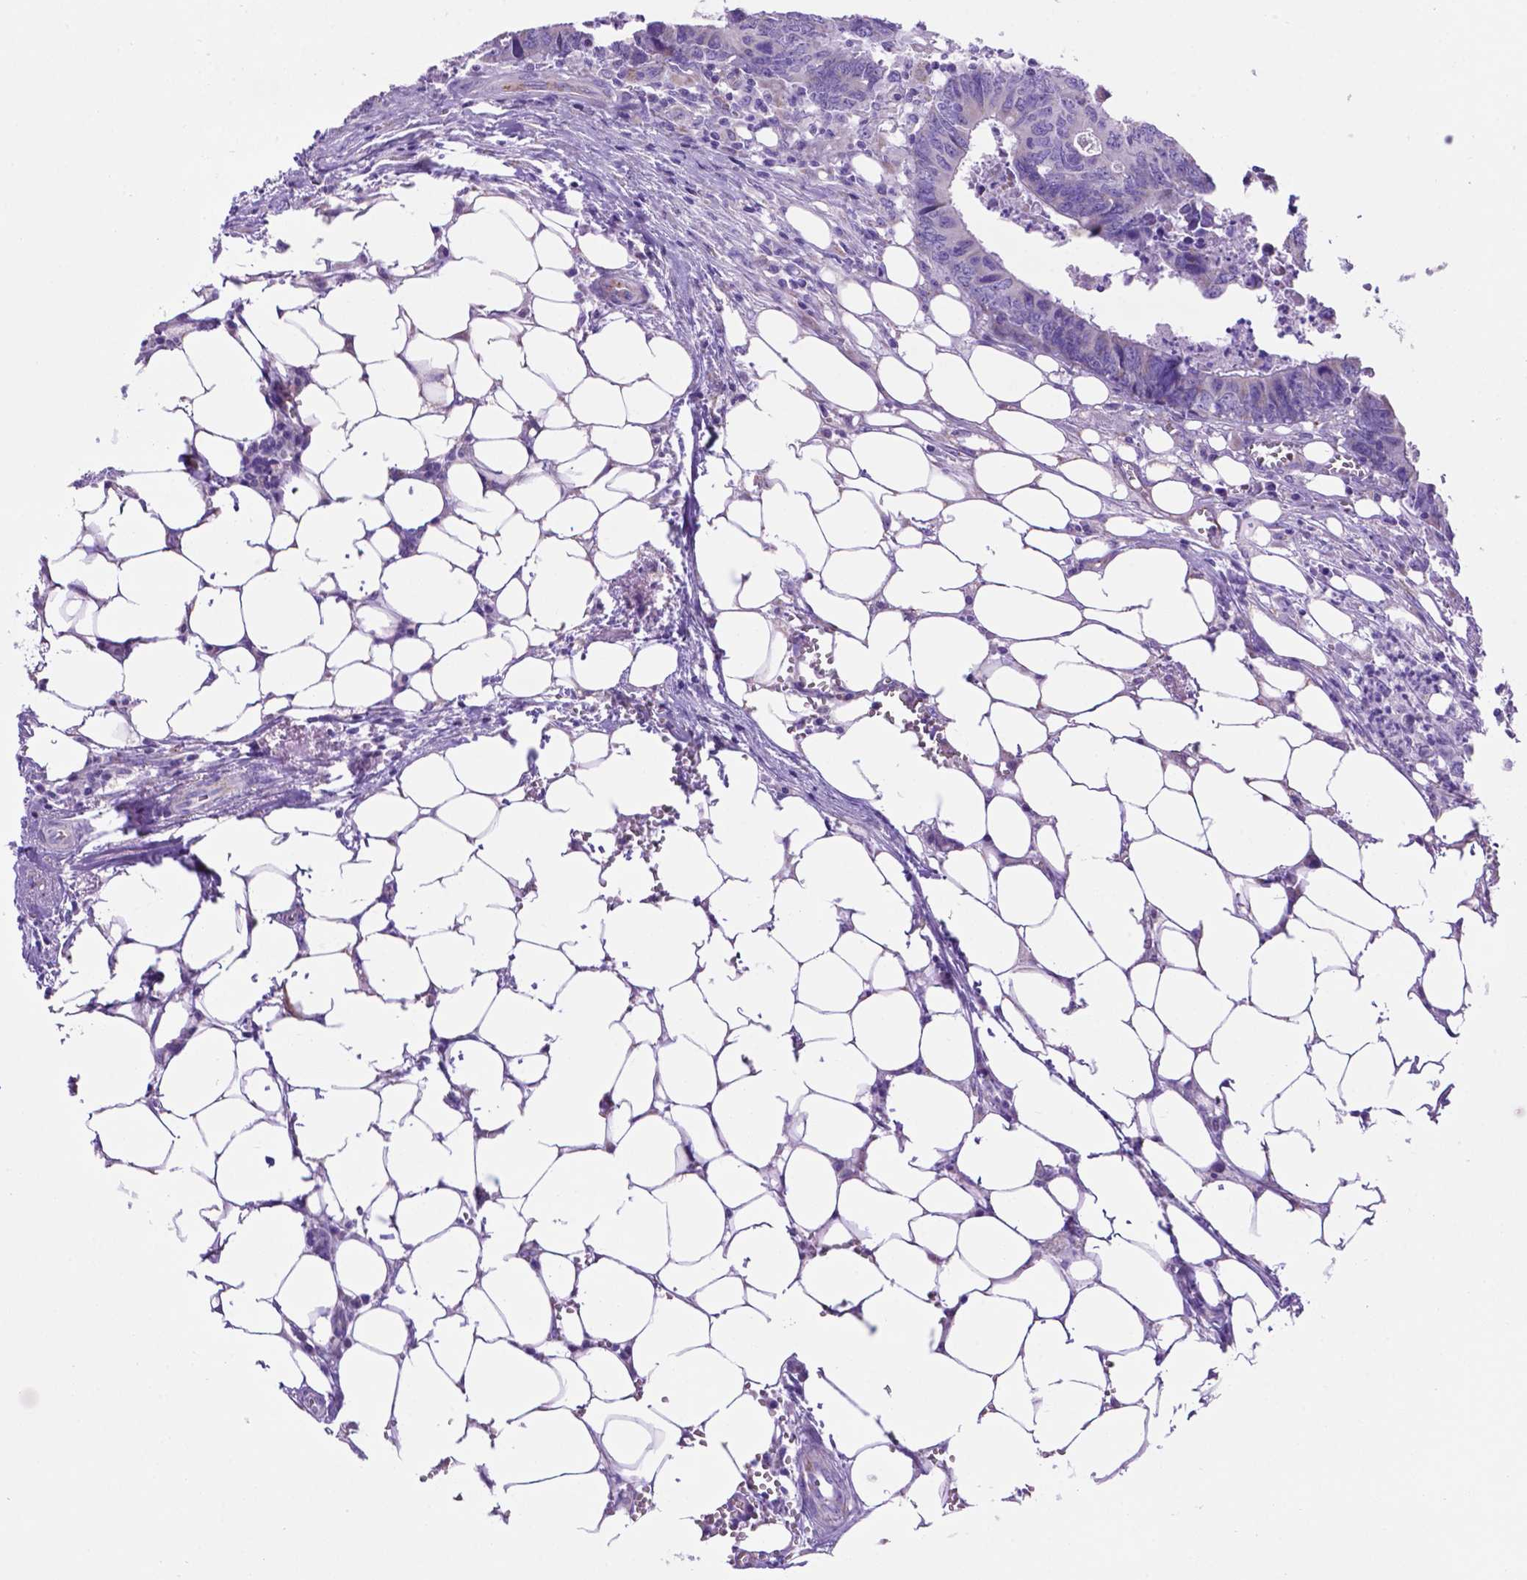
{"staining": {"intensity": "weak", "quantity": "25%-75%", "location": "cytoplasmic/membranous"}, "tissue": "colorectal cancer", "cell_type": "Tumor cells", "image_type": "cancer", "snomed": [{"axis": "morphology", "description": "Adenocarcinoma, NOS"}, {"axis": "topography", "description": "Colon"}], "caption": "Immunohistochemical staining of human colorectal cancer exhibits low levels of weak cytoplasmic/membranous positivity in approximately 25%-75% of tumor cells.", "gene": "TMEM121B", "patient": {"sex": "female", "age": 82}}